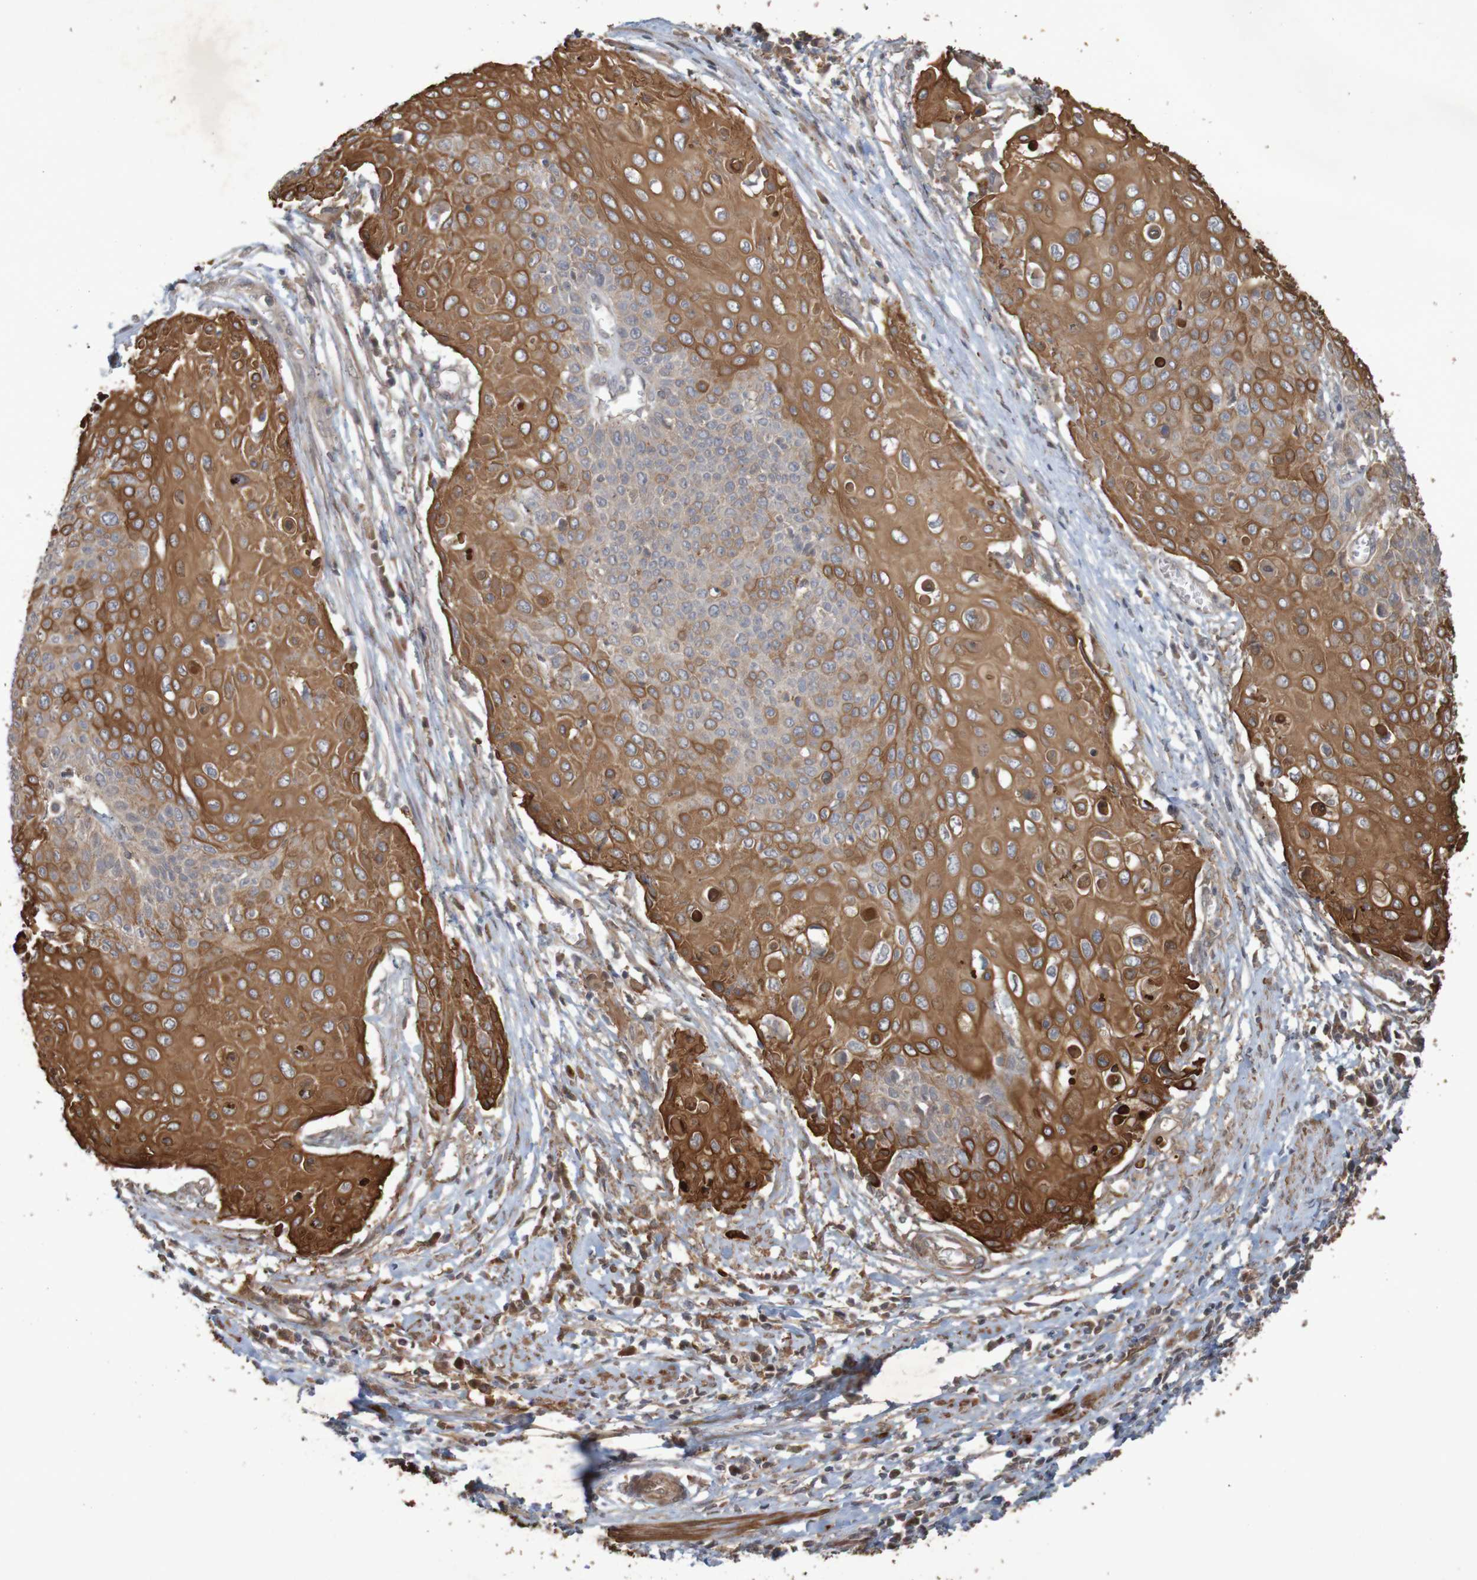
{"staining": {"intensity": "strong", "quantity": ">75%", "location": "cytoplasmic/membranous,nuclear"}, "tissue": "cervical cancer", "cell_type": "Tumor cells", "image_type": "cancer", "snomed": [{"axis": "morphology", "description": "Squamous cell carcinoma, NOS"}, {"axis": "topography", "description": "Cervix"}], "caption": "The image displays immunohistochemical staining of cervical cancer (squamous cell carcinoma). There is strong cytoplasmic/membranous and nuclear expression is identified in approximately >75% of tumor cells.", "gene": "ARHGEF11", "patient": {"sex": "female", "age": 39}}